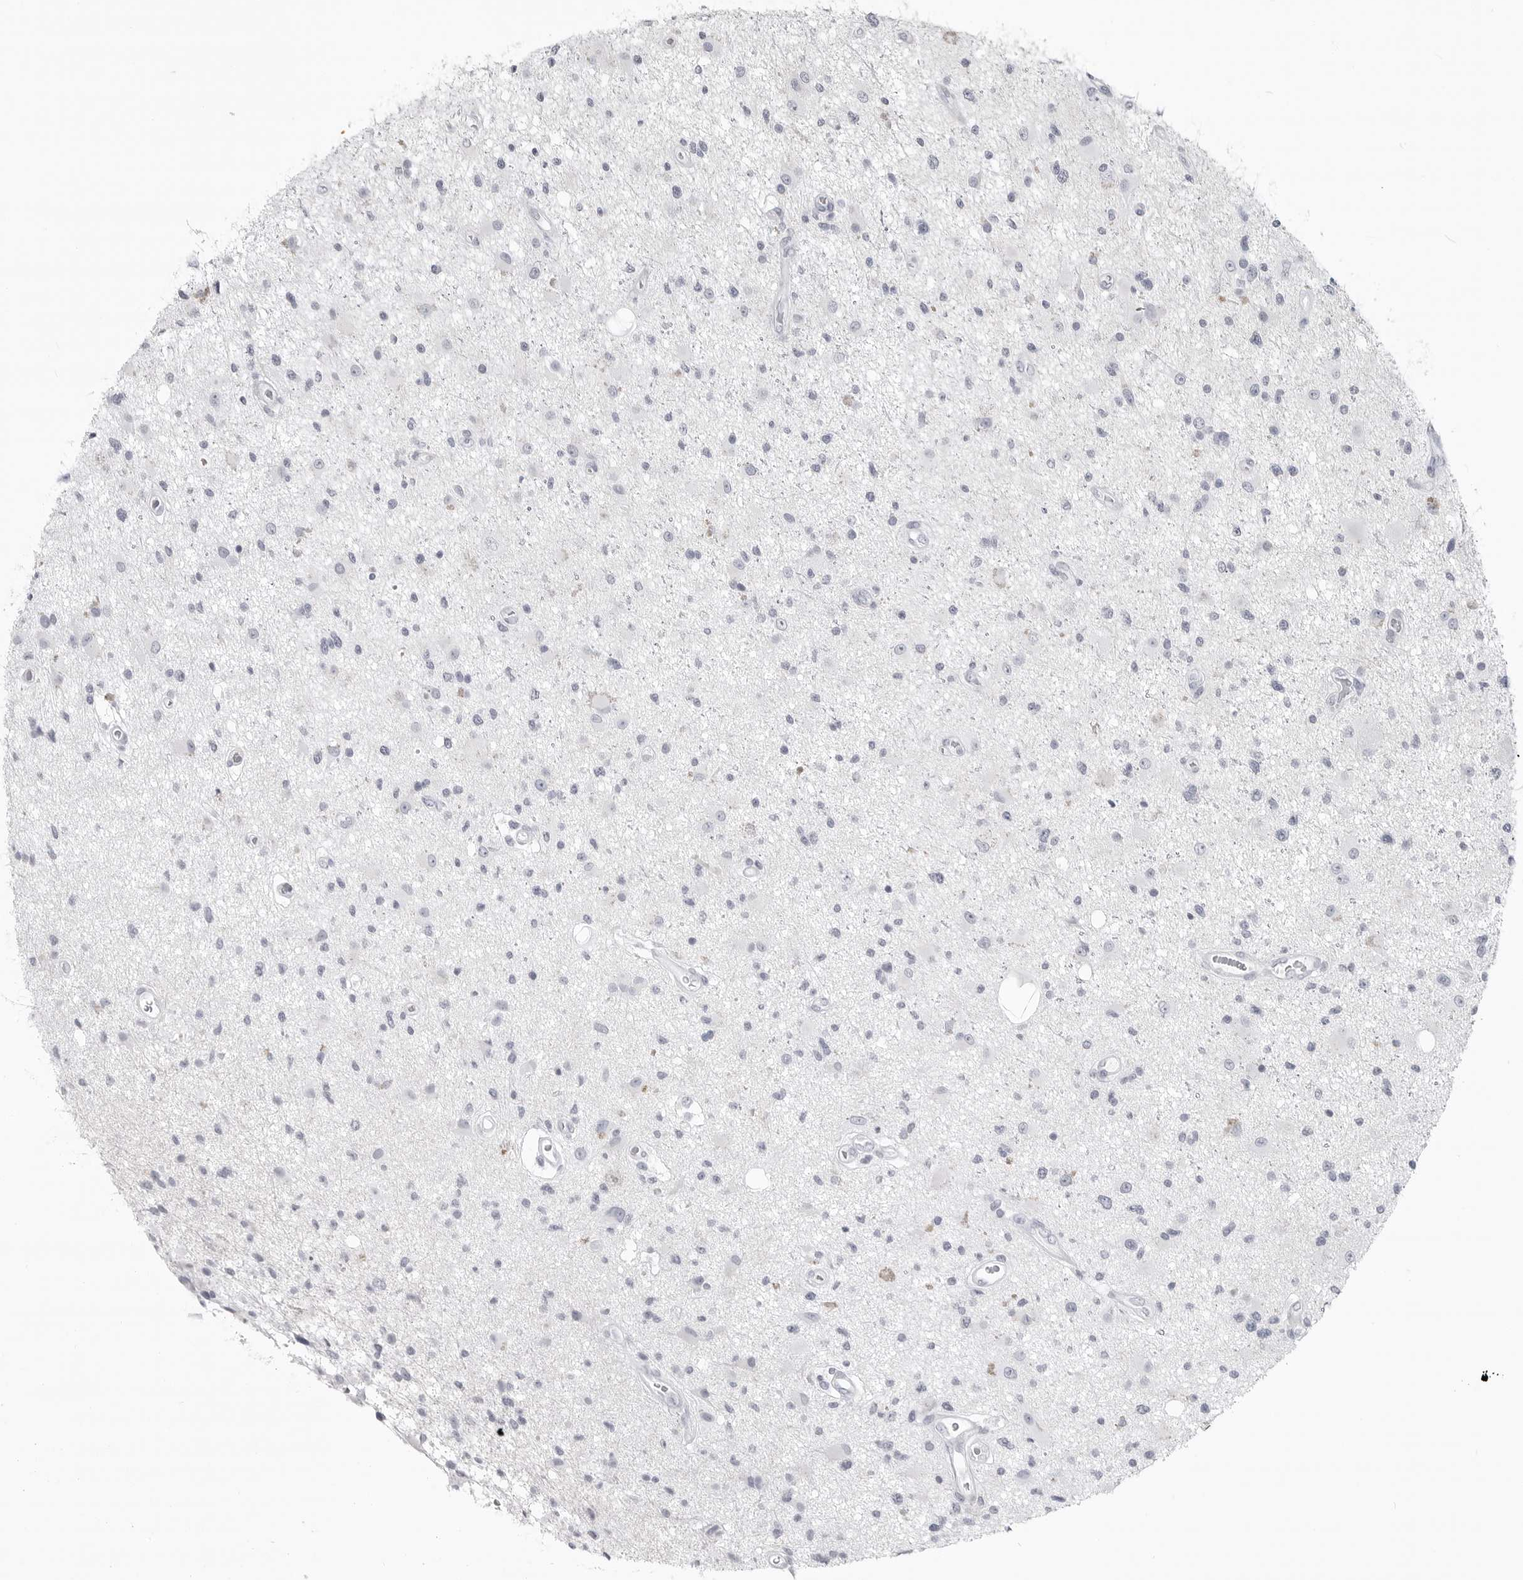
{"staining": {"intensity": "negative", "quantity": "none", "location": "none"}, "tissue": "glioma", "cell_type": "Tumor cells", "image_type": "cancer", "snomed": [{"axis": "morphology", "description": "Glioma, malignant, High grade"}, {"axis": "topography", "description": "Brain"}], "caption": "There is no significant expression in tumor cells of glioma.", "gene": "LY6D", "patient": {"sex": "male", "age": 33}}